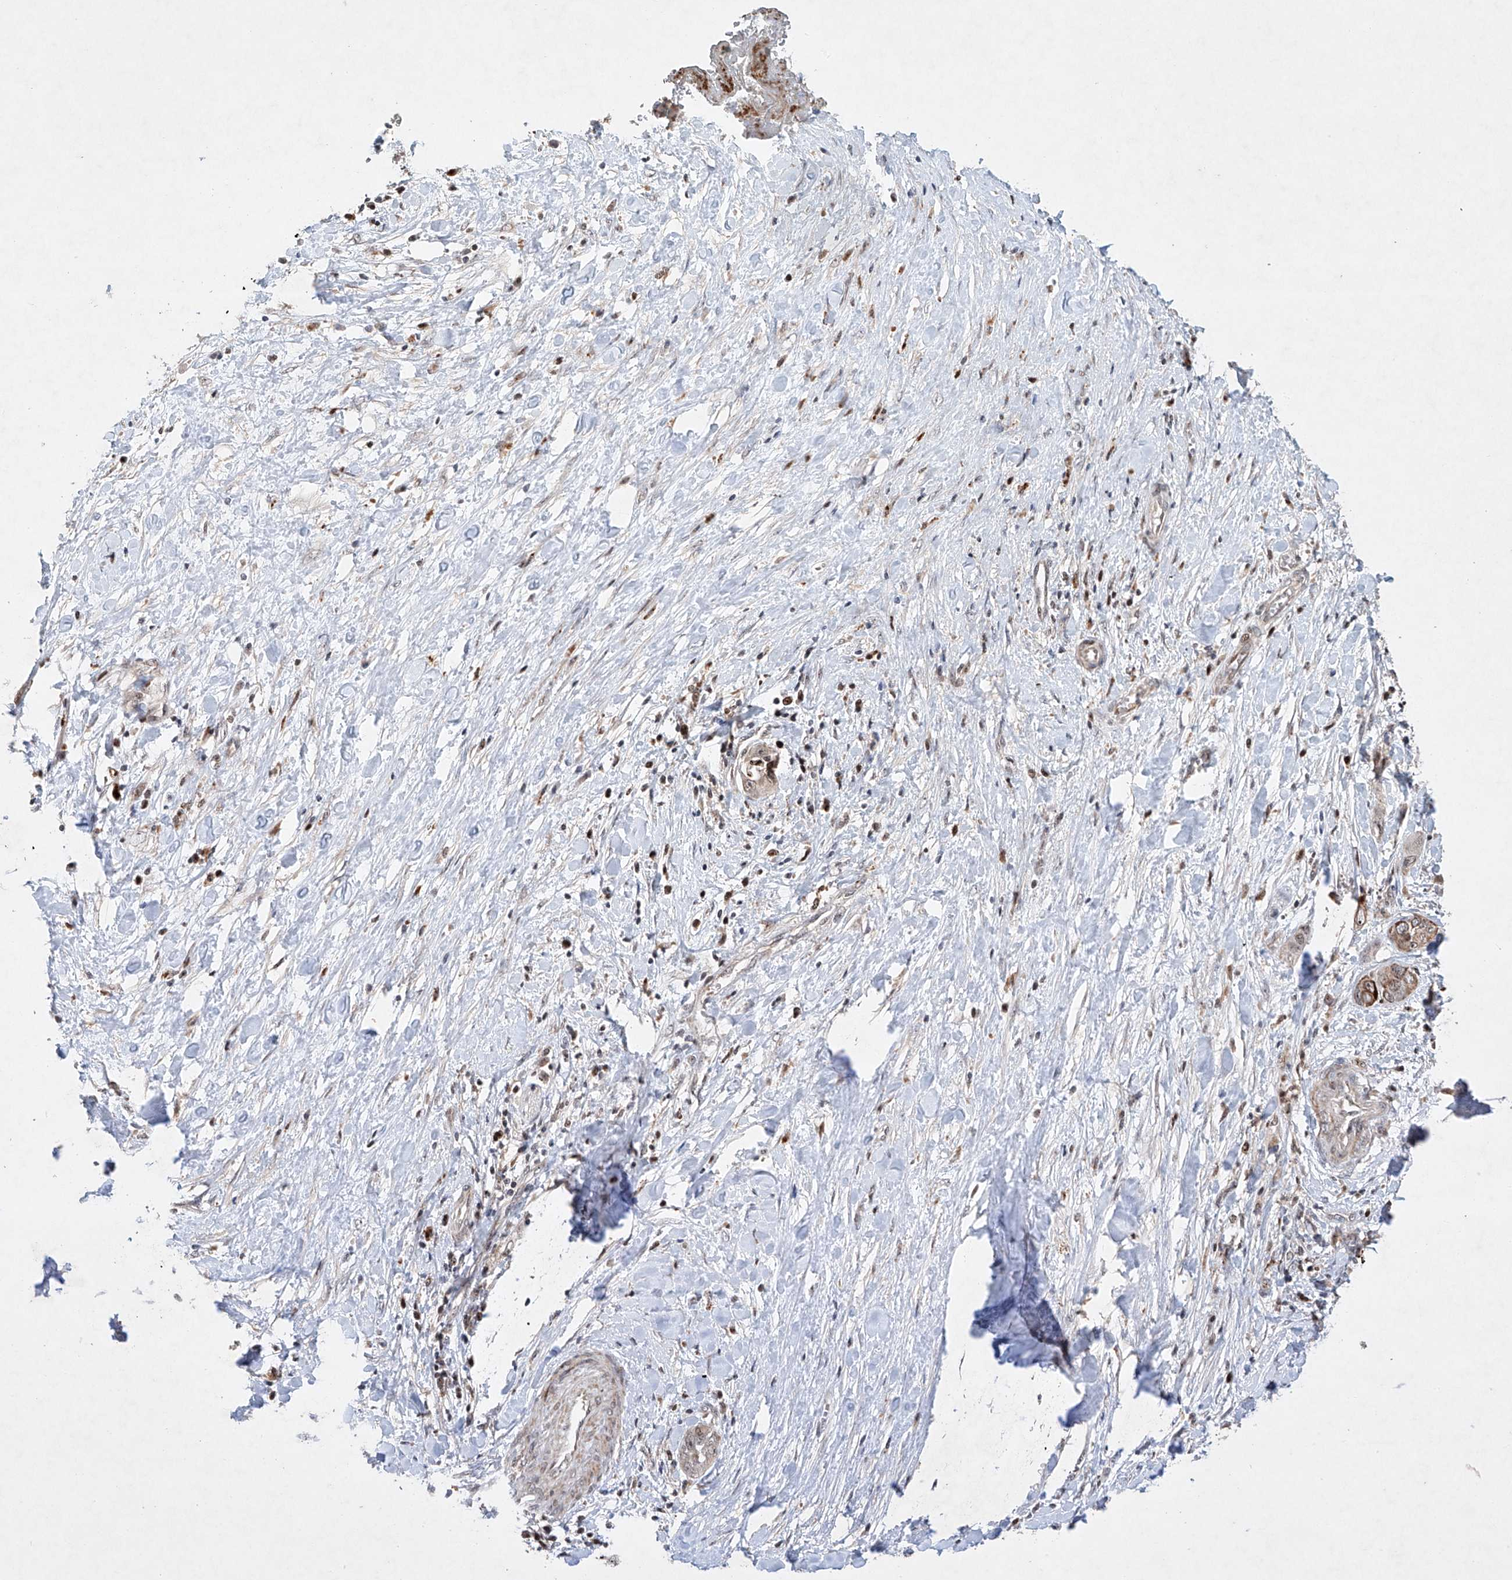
{"staining": {"intensity": "strong", "quantity": "<25%", "location": "cytoplasmic/membranous"}, "tissue": "liver cancer", "cell_type": "Tumor cells", "image_type": "cancer", "snomed": [{"axis": "morphology", "description": "Cholangiocarcinoma"}, {"axis": "topography", "description": "Liver"}], "caption": "Human liver cancer stained with a brown dye demonstrates strong cytoplasmic/membranous positive expression in about <25% of tumor cells.", "gene": "AFG1L", "patient": {"sex": "female", "age": 52}}